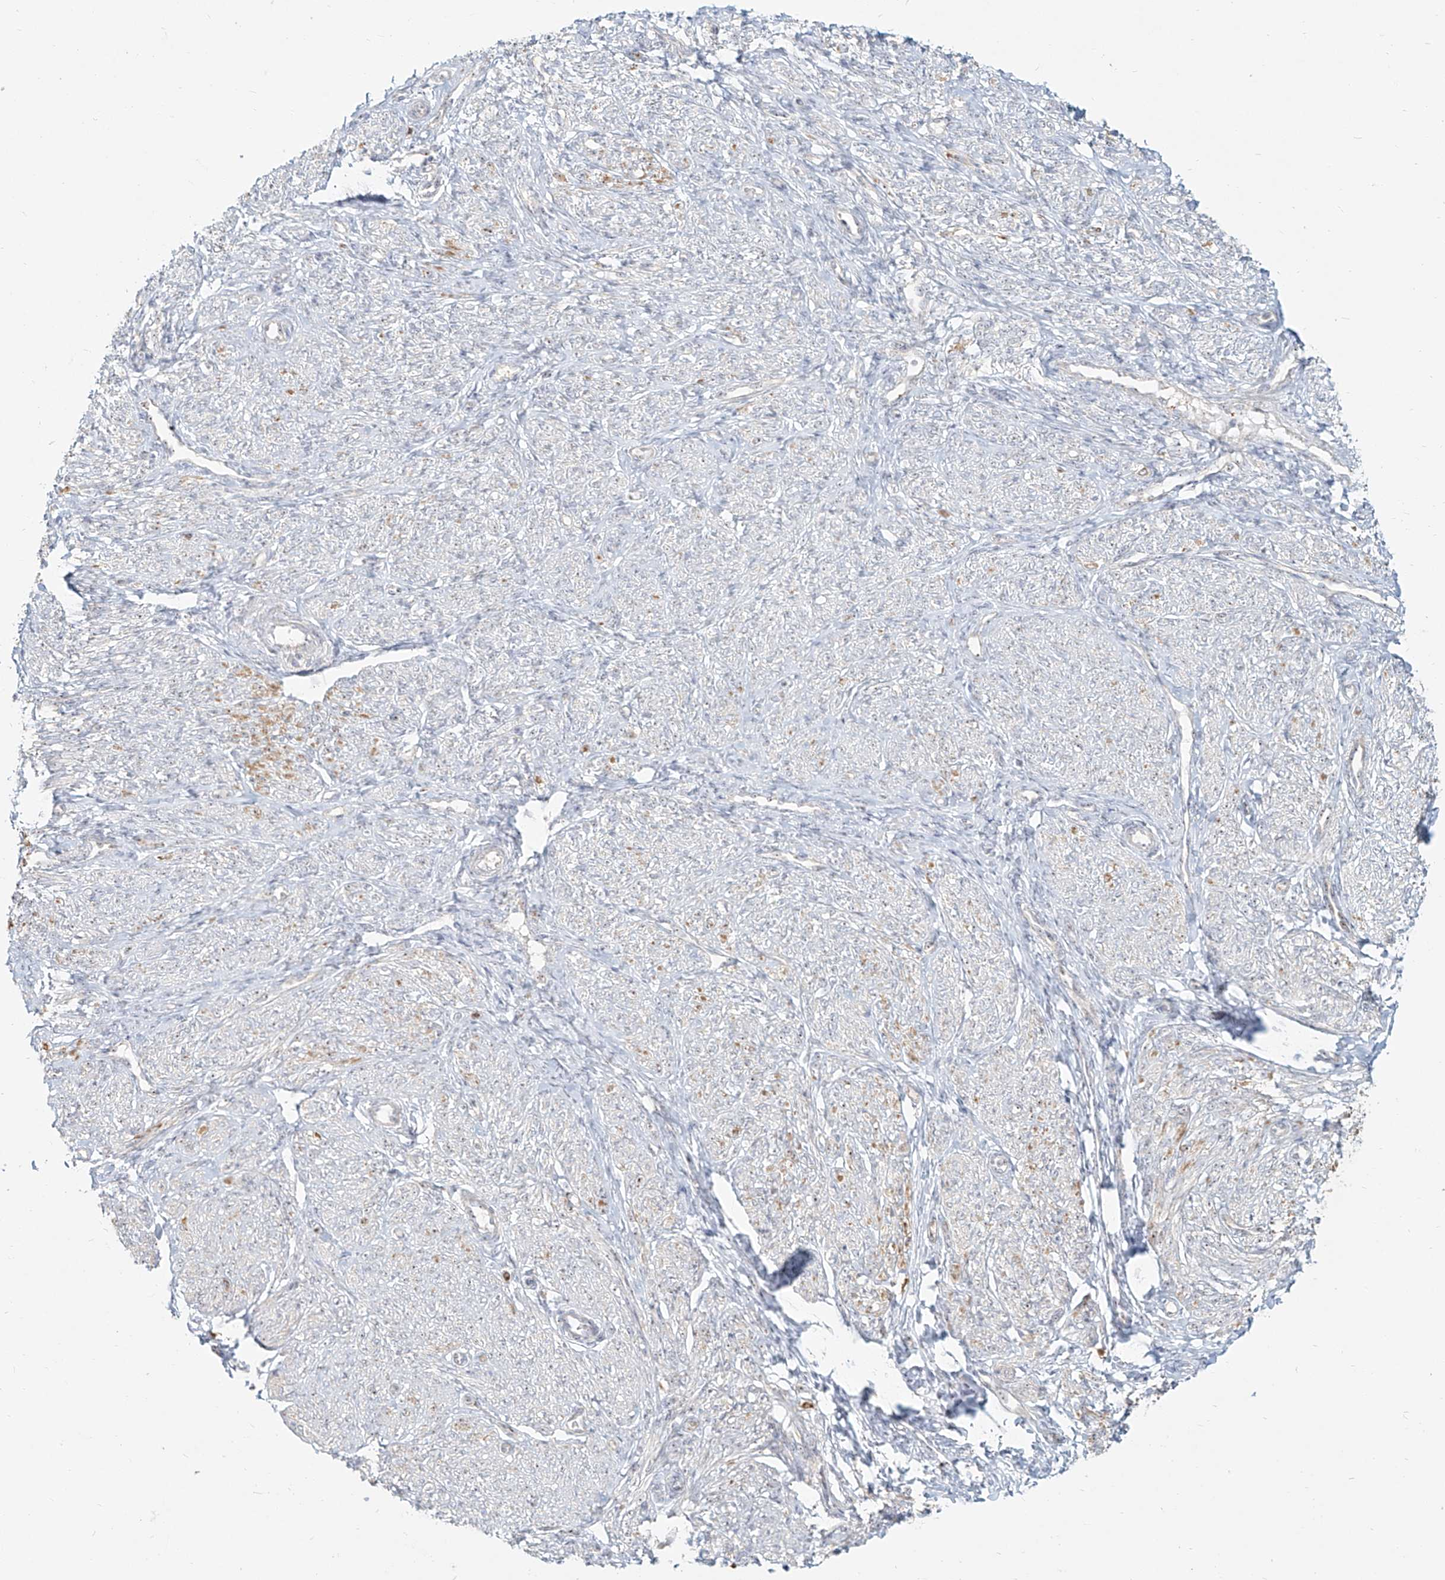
{"staining": {"intensity": "negative", "quantity": "none", "location": "none"}, "tissue": "endometrium", "cell_type": "Cells in endometrial stroma", "image_type": "normal", "snomed": [{"axis": "morphology", "description": "Normal tissue, NOS"}, {"axis": "topography", "description": "Endometrium"}], "caption": "This is a photomicrograph of immunohistochemistry staining of benign endometrium, which shows no staining in cells in endometrial stroma.", "gene": "BYSL", "patient": {"sex": "female", "age": 72}}